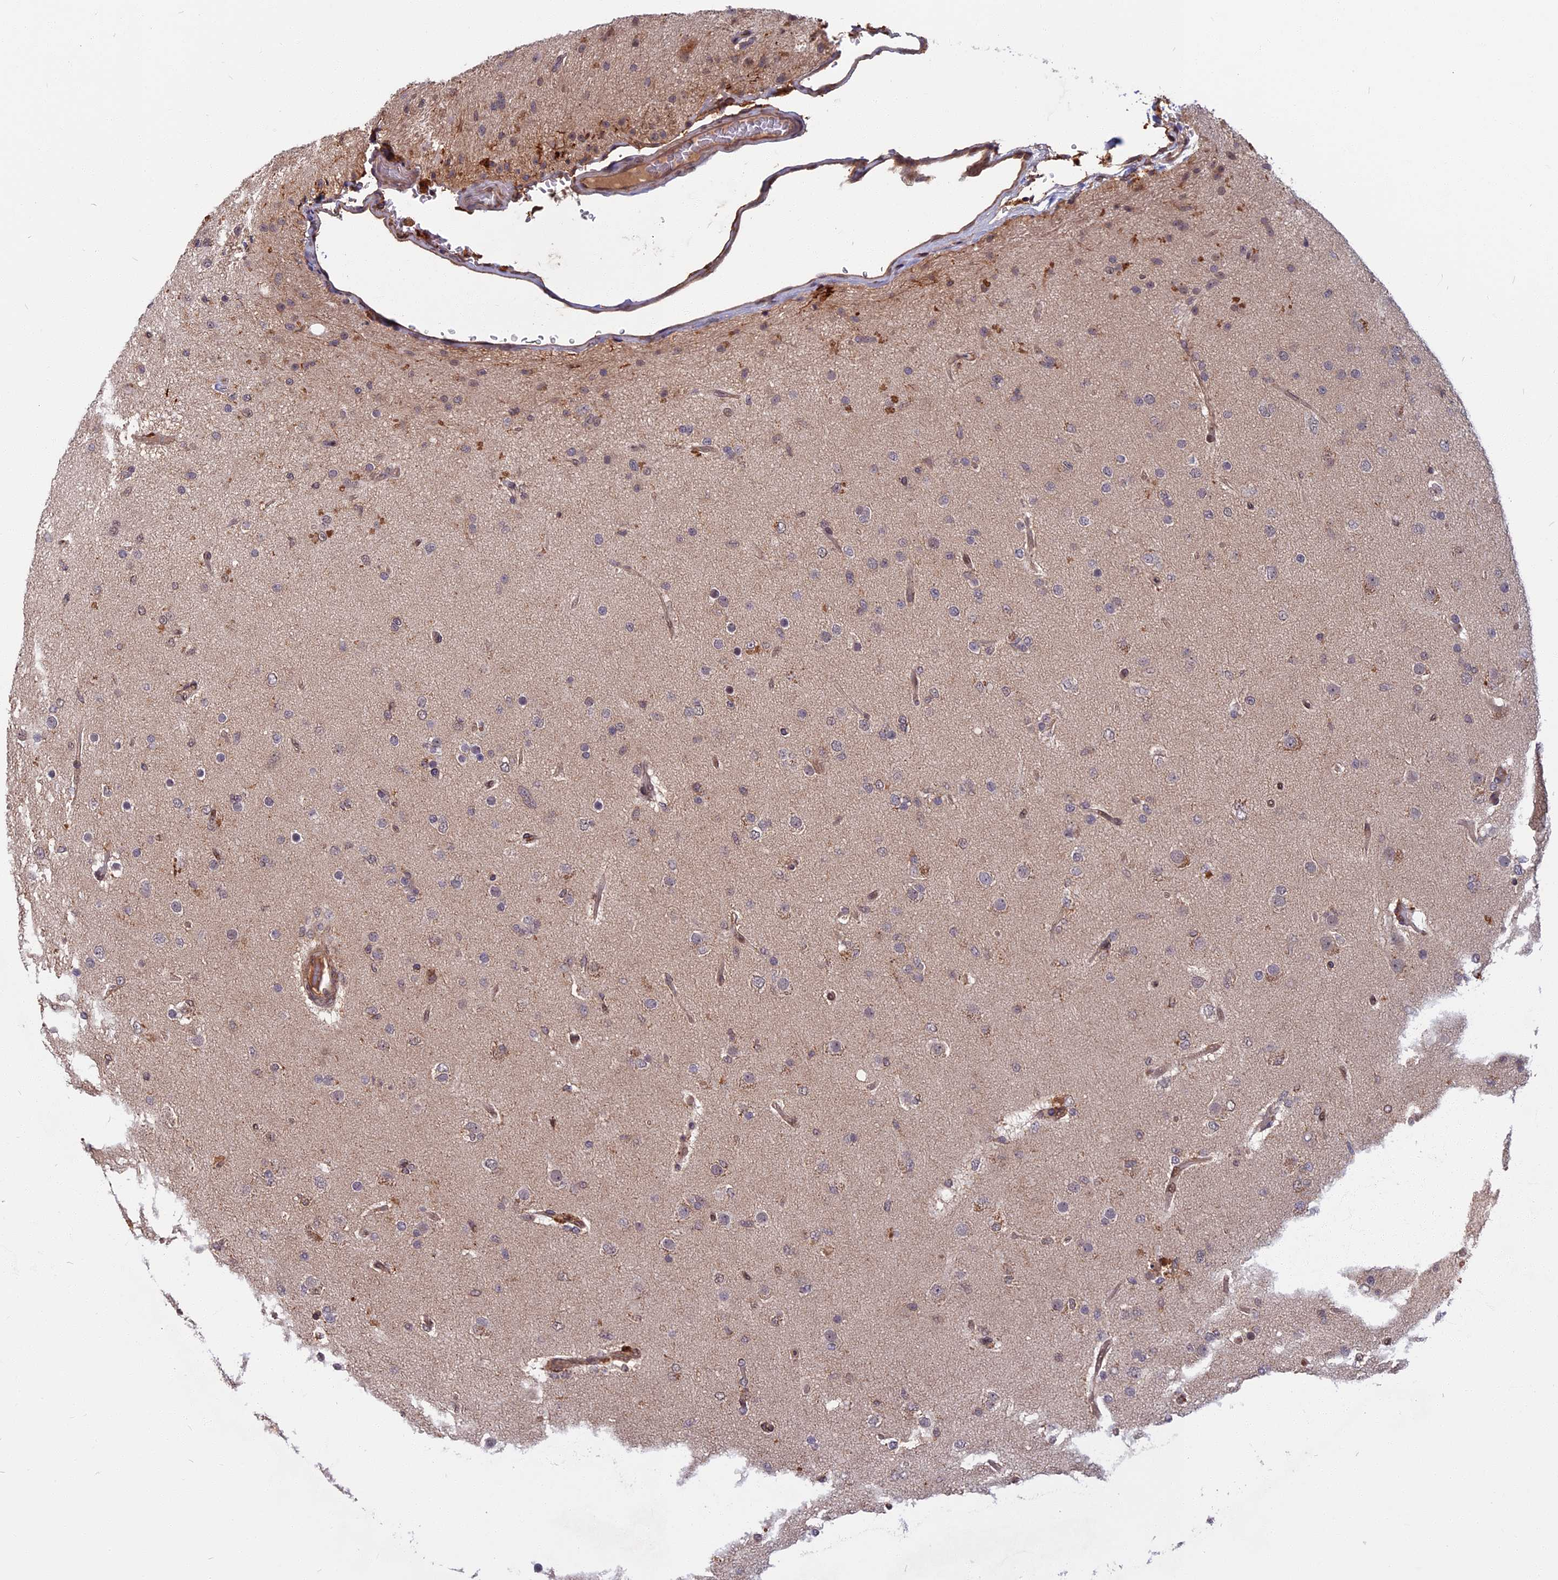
{"staining": {"intensity": "weak", "quantity": "25%-75%", "location": "cytoplasmic/membranous"}, "tissue": "glioma", "cell_type": "Tumor cells", "image_type": "cancer", "snomed": [{"axis": "morphology", "description": "Glioma, malignant, Low grade"}, {"axis": "topography", "description": "Brain"}], "caption": "Protein analysis of low-grade glioma (malignant) tissue demonstrates weak cytoplasmic/membranous expression in about 25%-75% of tumor cells. The staining was performed using DAB (3,3'-diaminobenzidine), with brown indicating positive protein expression. Nuclei are stained blue with hematoxylin.", "gene": "SPG11", "patient": {"sex": "male", "age": 65}}